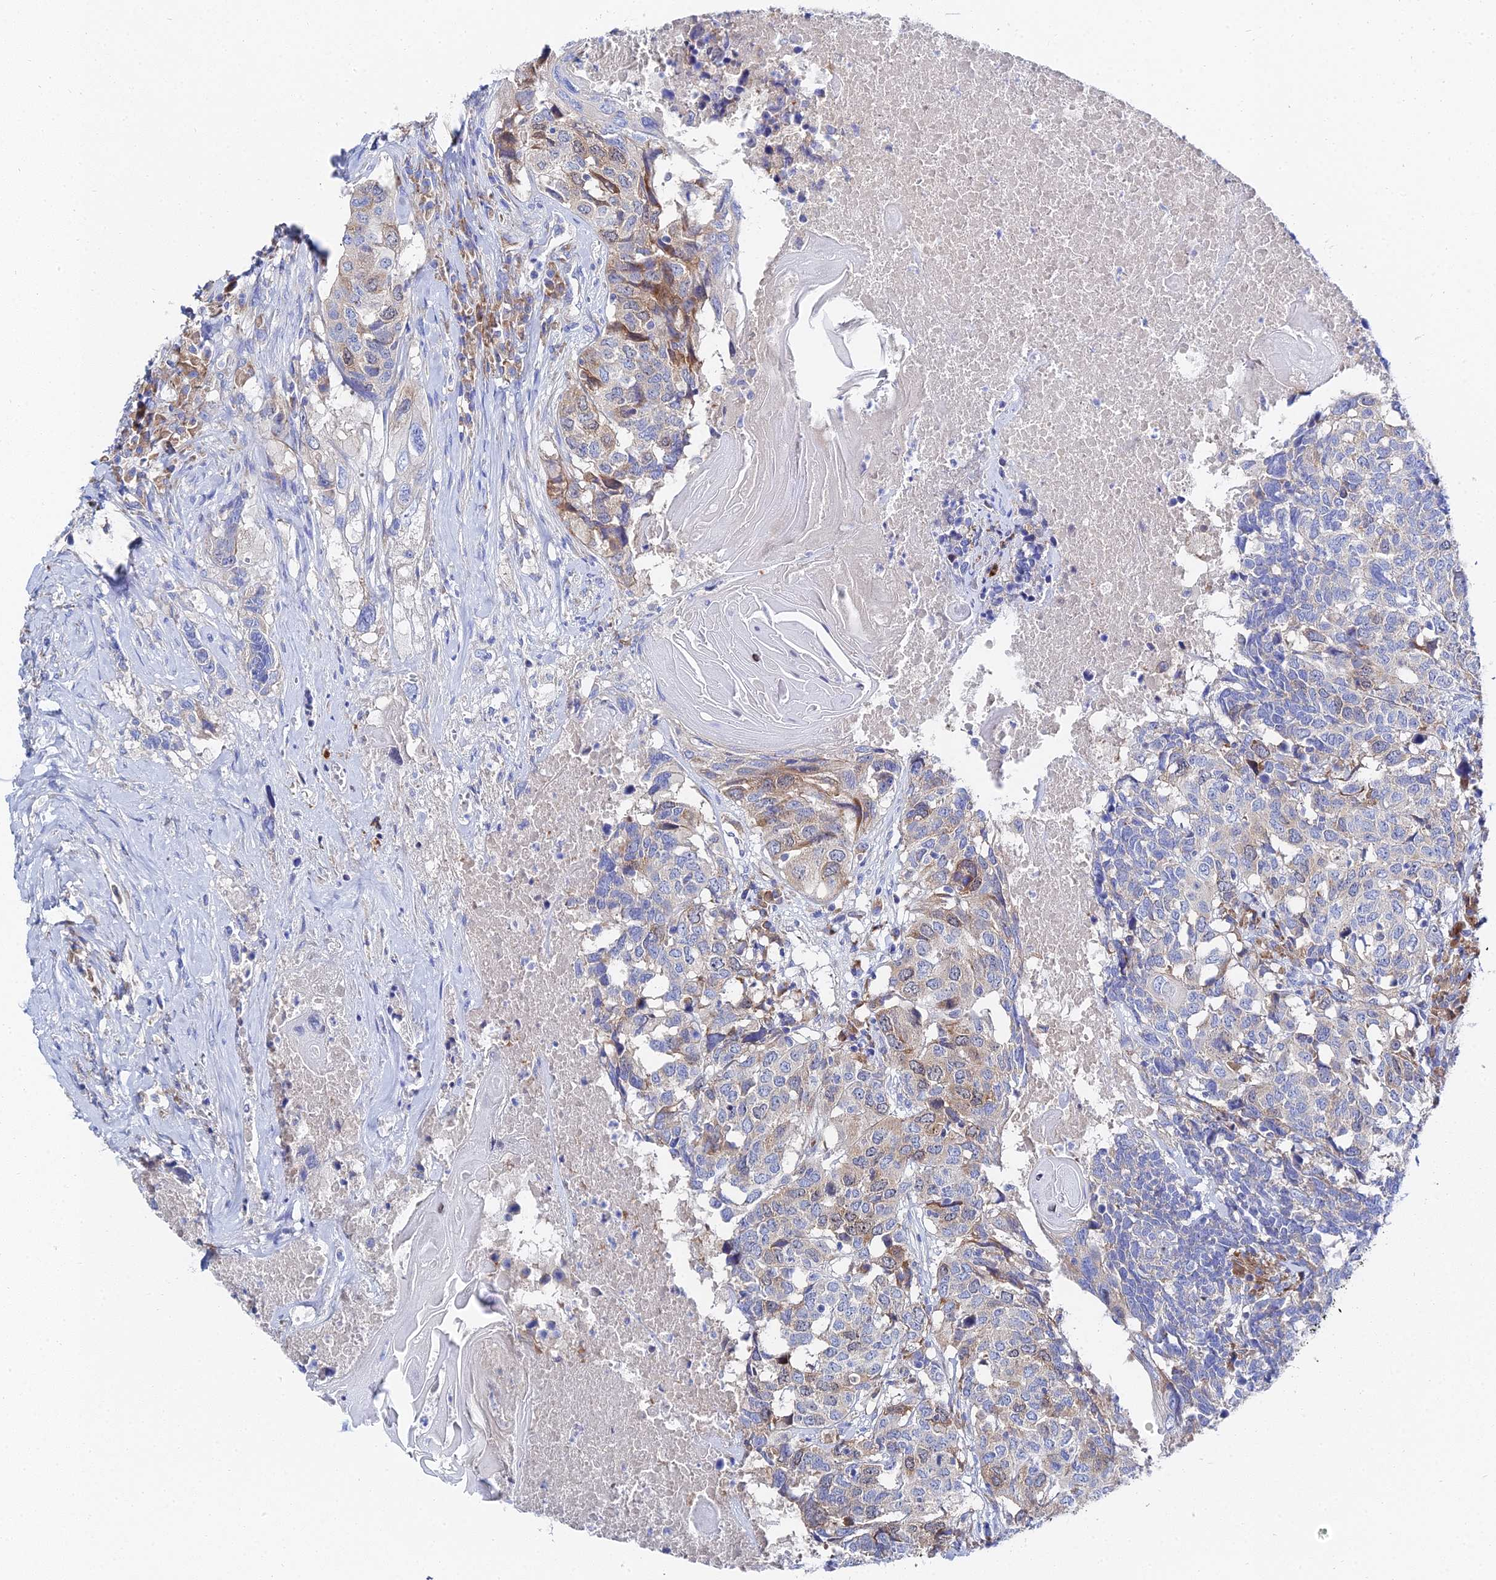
{"staining": {"intensity": "moderate", "quantity": "<25%", "location": "cytoplasmic/membranous"}, "tissue": "head and neck cancer", "cell_type": "Tumor cells", "image_type": "cancer", "snomed": [{"axis": "morphology", "description": "Squamous cell carcinoma, NOS"}, {"axis": "topography", "description": "Head-Neck"}], "caption": "Head and neck squamous cell carcinoma stained with a brown dye reveals moderate cytoplasmic/membranous positive staining in about <25% of tumor cells.", "gene": "PTTG1", "patient": {"sex": "male", "age": 66}}